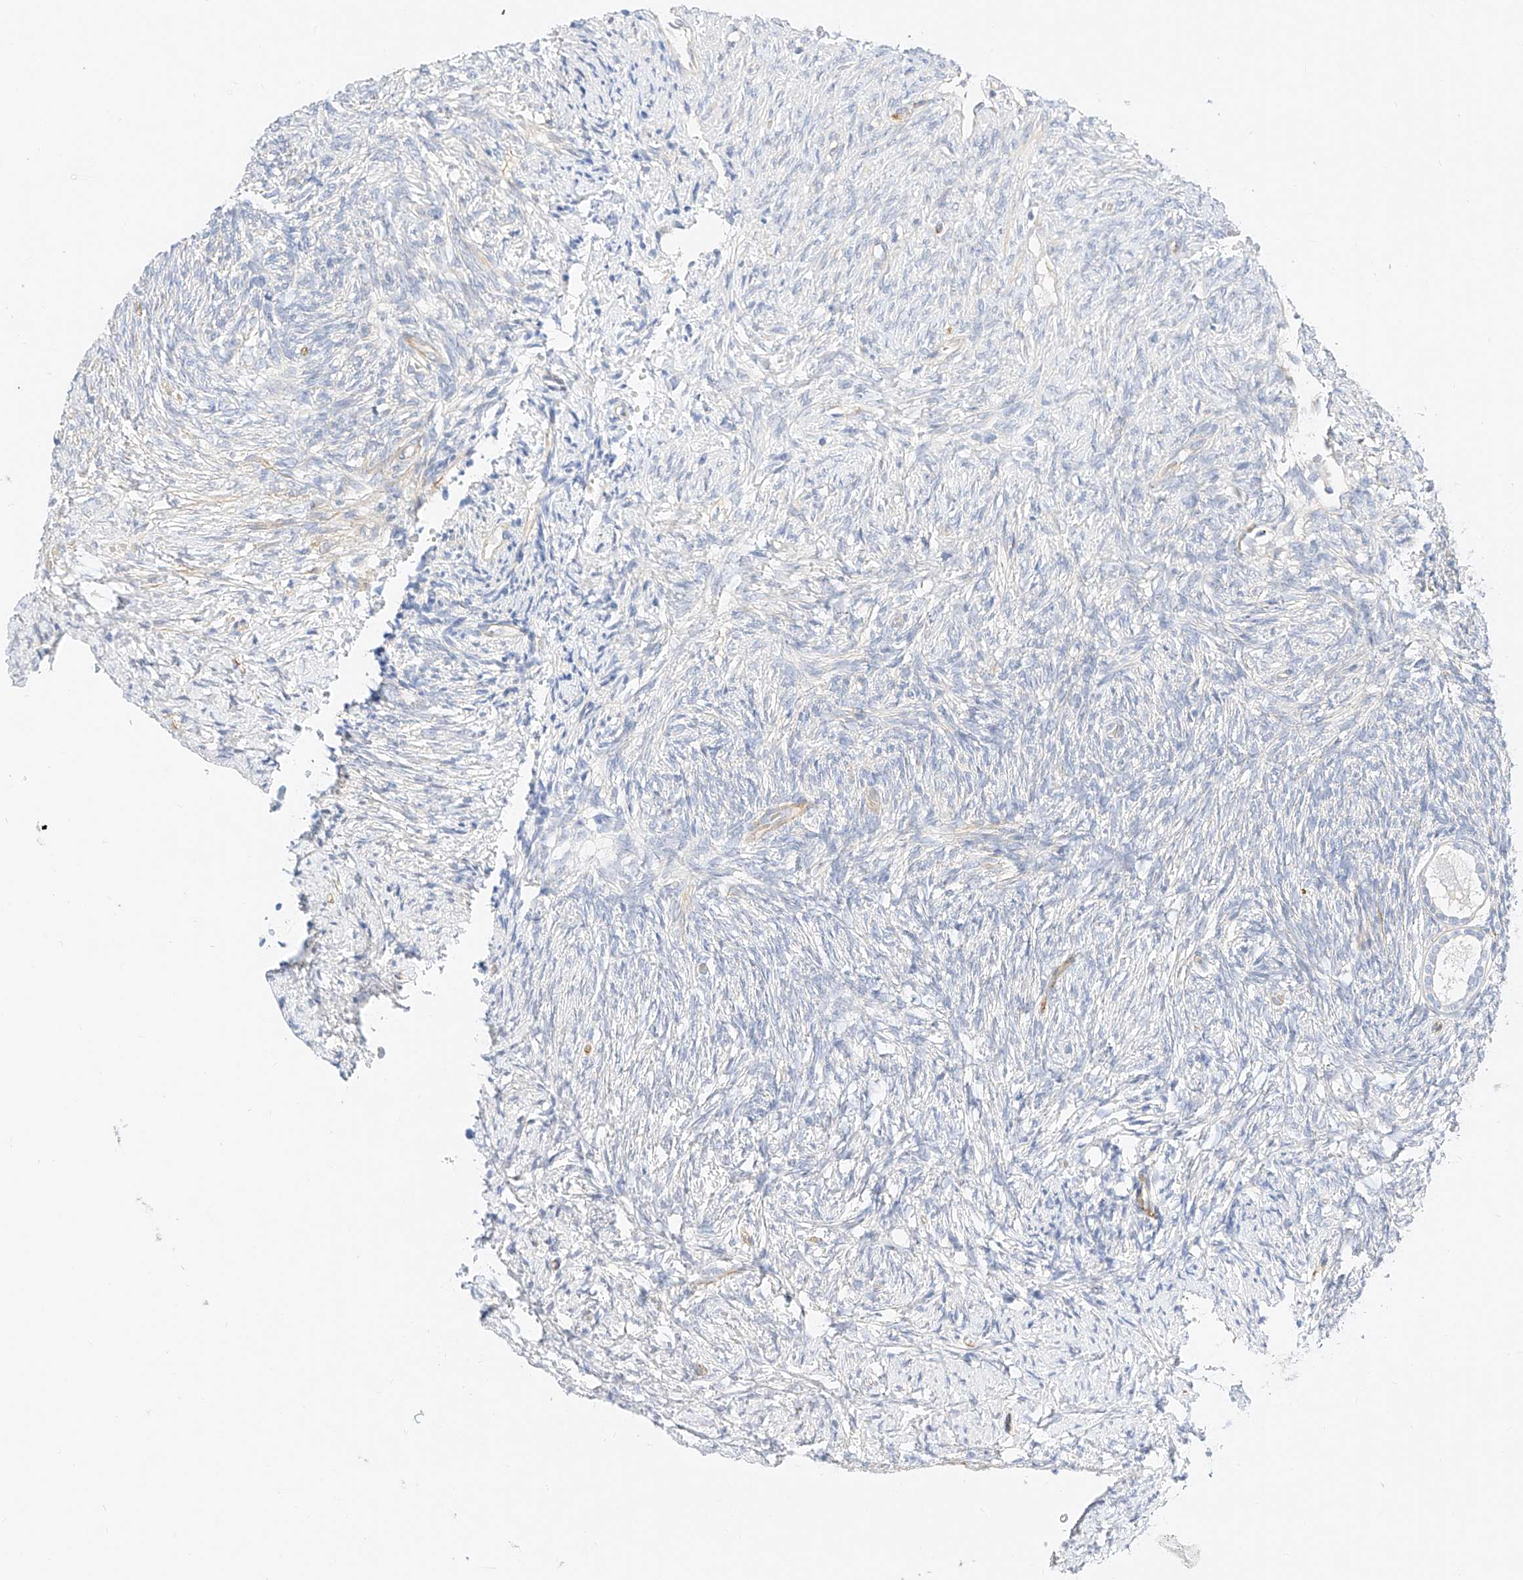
{"staining": {"intensity": "negative", "quantity": "none", "location": "none"}, "tissue": "ovary", "cell_type": "Follicle cells", "image_type": "normal", "snomed": [{"axis": "morphology", "description": "Normal tissue, NOS"}, {"axis": "topography", "description": "Ovary"}], "caption": "Photomicrograph shows no significant protein expression in follicle cells of normal ovary.", "gene": "CDCP2", "patient": {"sex": "female", "age": 41}}